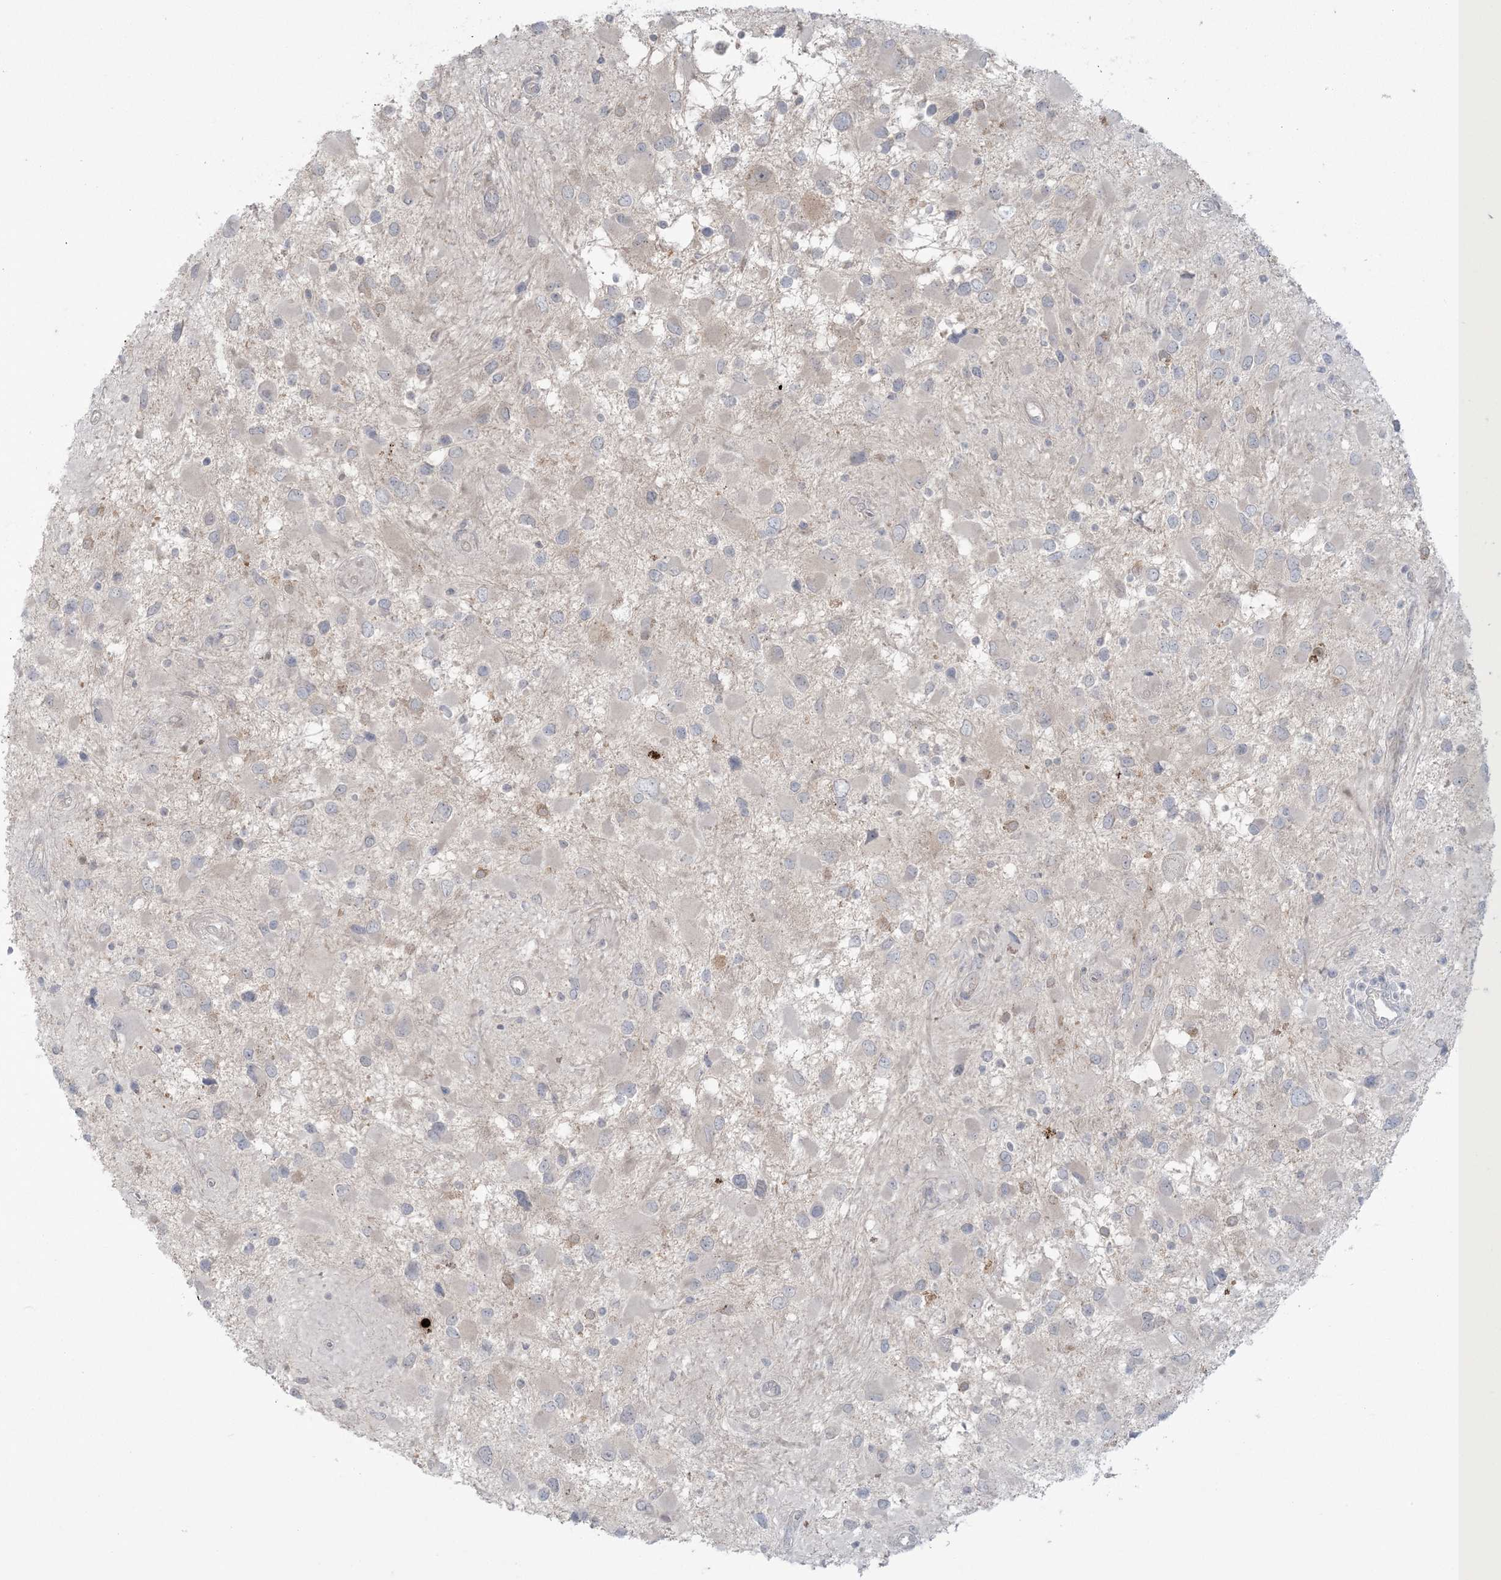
{"staining": {"intensity": "negative", "quantity": "none", "location": "none"}, "tissue": "glioma", "cell_type": "Tumor cells", "image_type": "cancer", "snomed": [{"axis": "morphology", "description": "Glioma, malignant, High grade"}, {"axis": "topography", "description": "Brain"}], "caption": "Immunohistochemistry (IHC) histopathology image of neoplastic tissue: human malignant glioma (high-grade) stained with DAB (3,3'-diaminobenzidine) exhibits no significant protein staining in tumor cells. (DAB (3,3'-diaminobenzidine) immunohistochemistry (IHC), high magnification).", "gene": "NRBP2", "patient": {"sex": "male", "age": 53}}